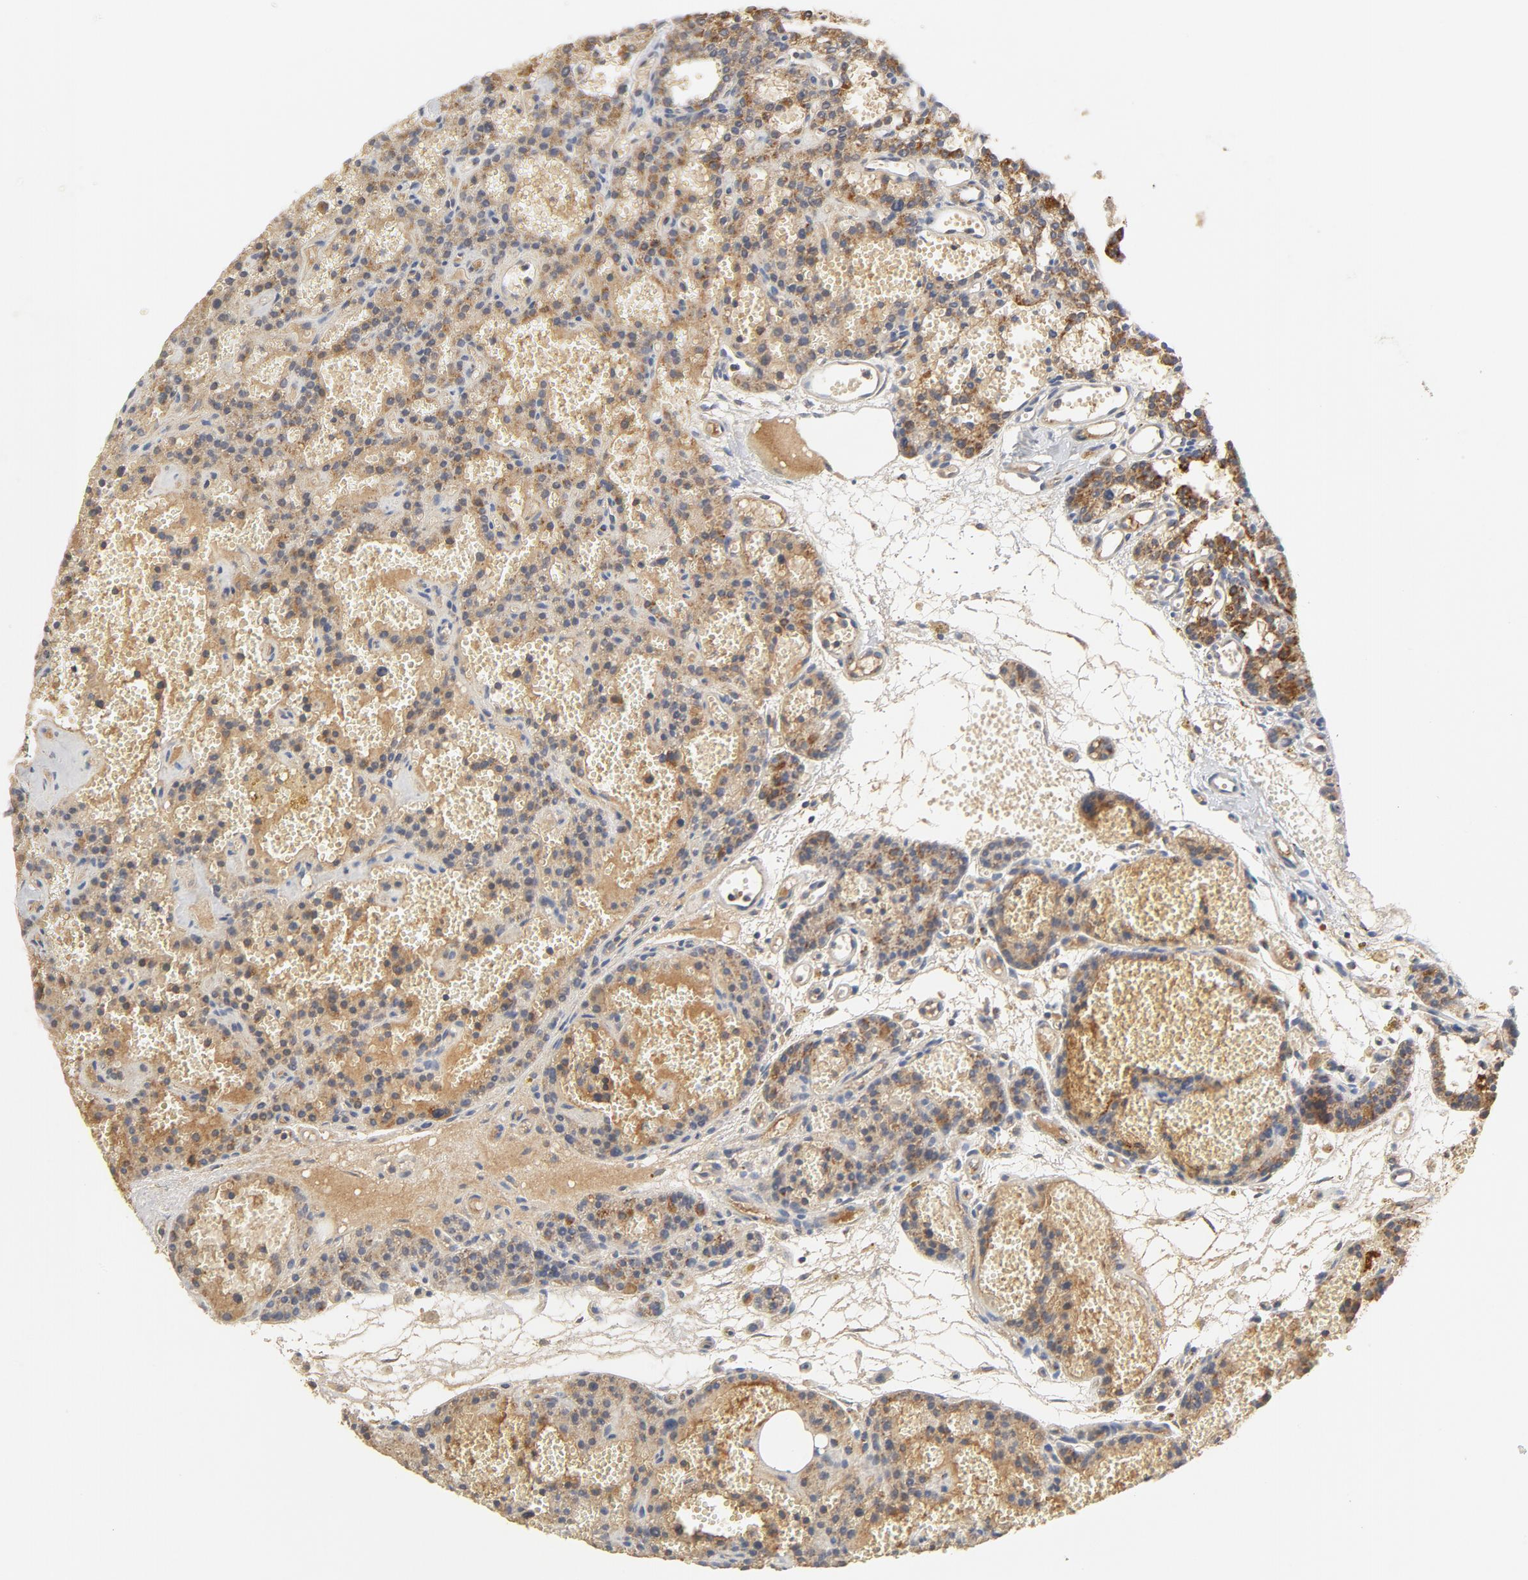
{"staining": {"intensity": "strong", "quantity": ">75%", "location": "cytoplasmic/membranous"}, "tissue": "parathyroid gland", "cell_type": "Glandular cells", "image_type": "normal", "snomed": [{"axis": "morphology", "description": "Normal tissue, NOS"}, {"axis": "topography", "description": "Parathyroid gland"}], "caption": "Brown immunohistochemical staining in benign parathyroid gland shows strong cytoplasmic/membranous positivity in about >75% of glandular cells.", "gene": "PCNX4", "patient": {"sex": "male", "age": 25}}